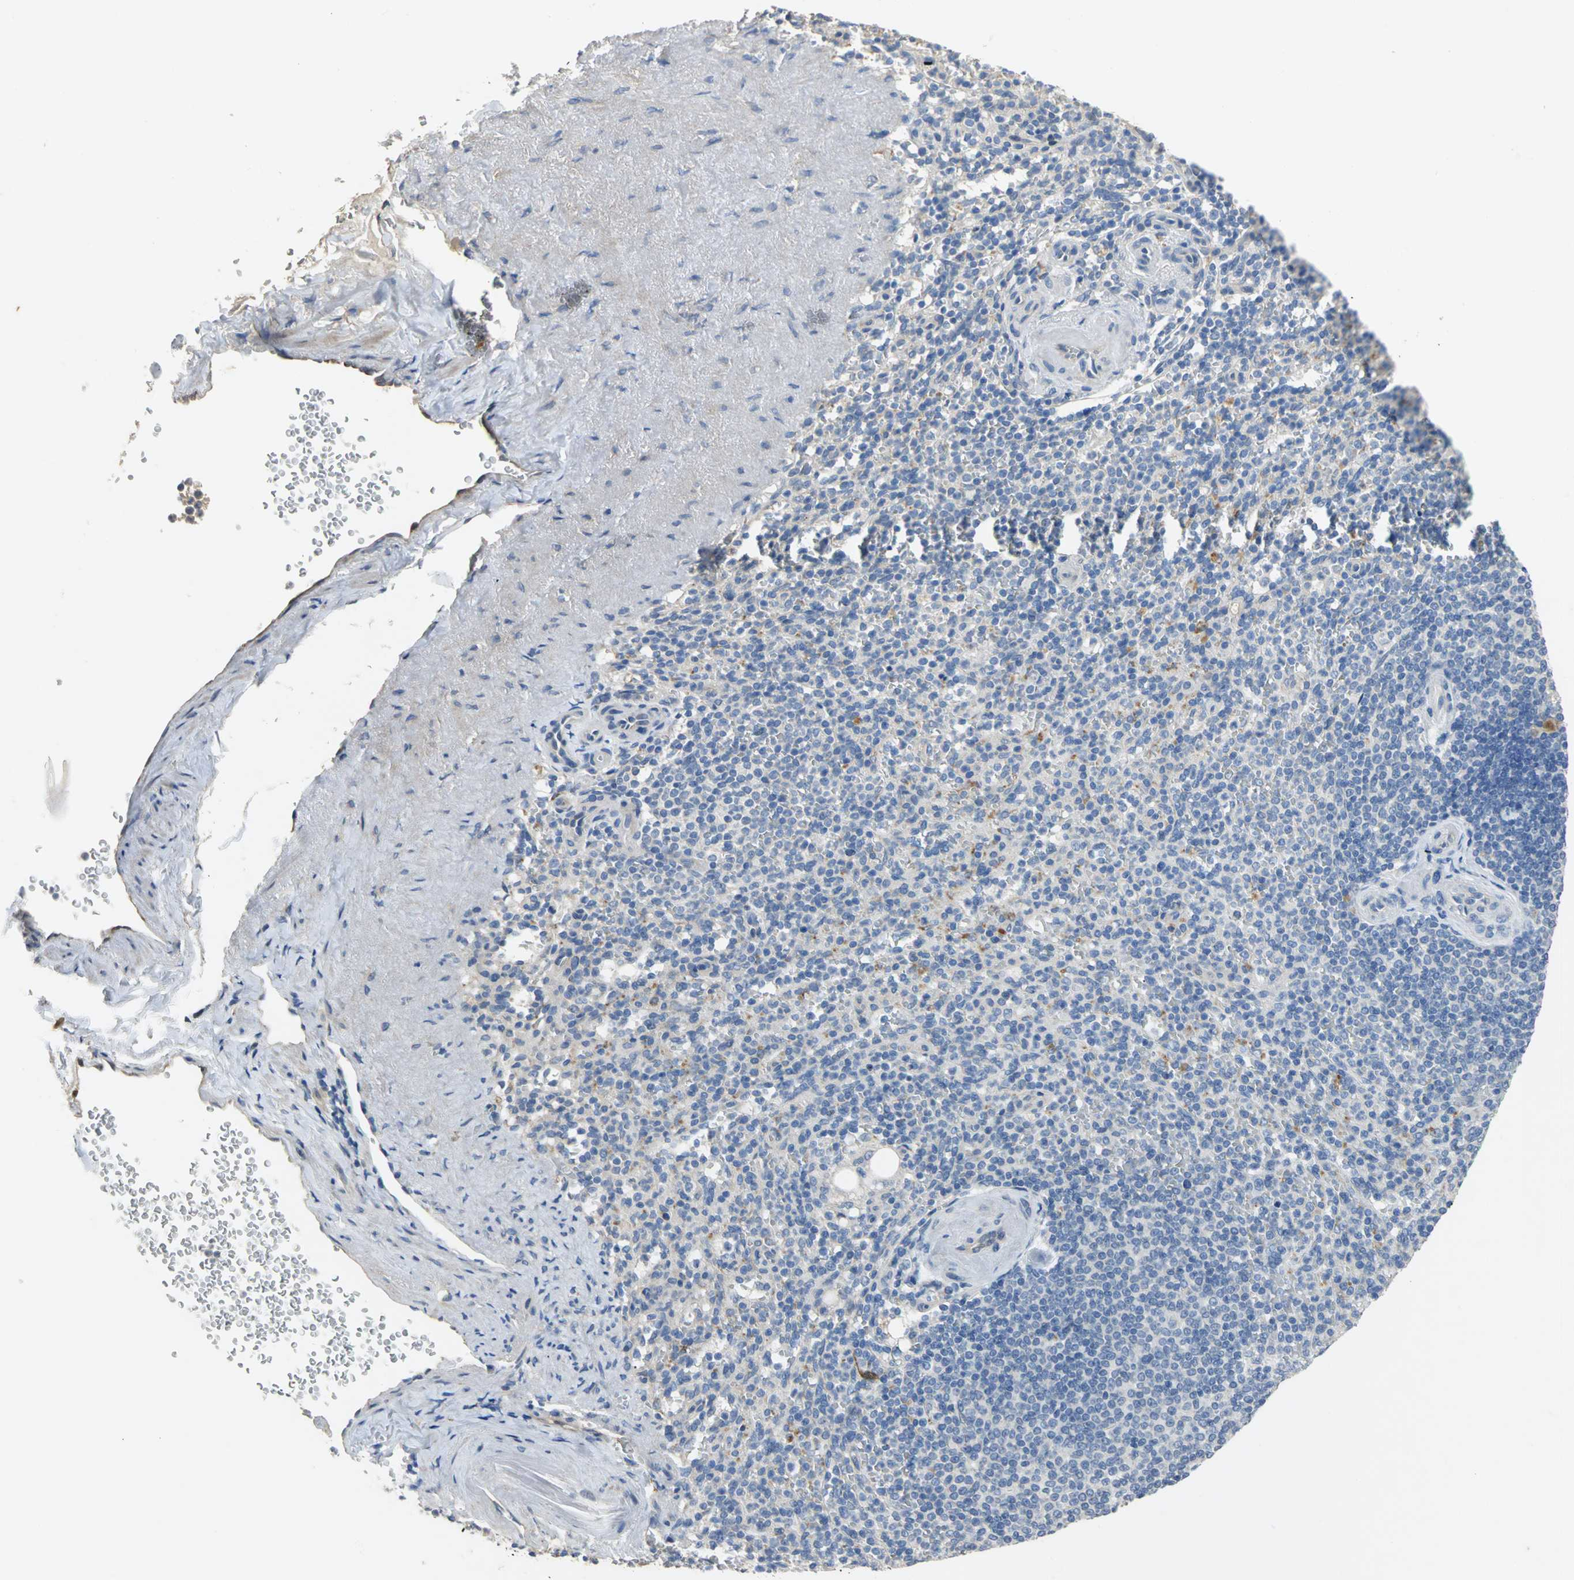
{"staining": {"intensity": "weak", "quantity": "<25%", "location": "cytoplasmic/membranous"}, "tissue": "spleen", "cell_type": "Cells in red pulp", "image_type": "normal", "snomed": [{"axis": "morphology", "description": "Normal tissue, NOS"}, {"axis": "topography", "description": "Spleen"}], "caption": "Protein analysis of benign spleen exhibits no significant positivity in cells in red pulp. (Stains: DAB immunohistochemistry (IHC) with hematoxylin counter stain, Microscopy: brightfield microscopy at high magnification).", "gene": "IL17RB", "patient": {"sex": "female", "age": 74}}